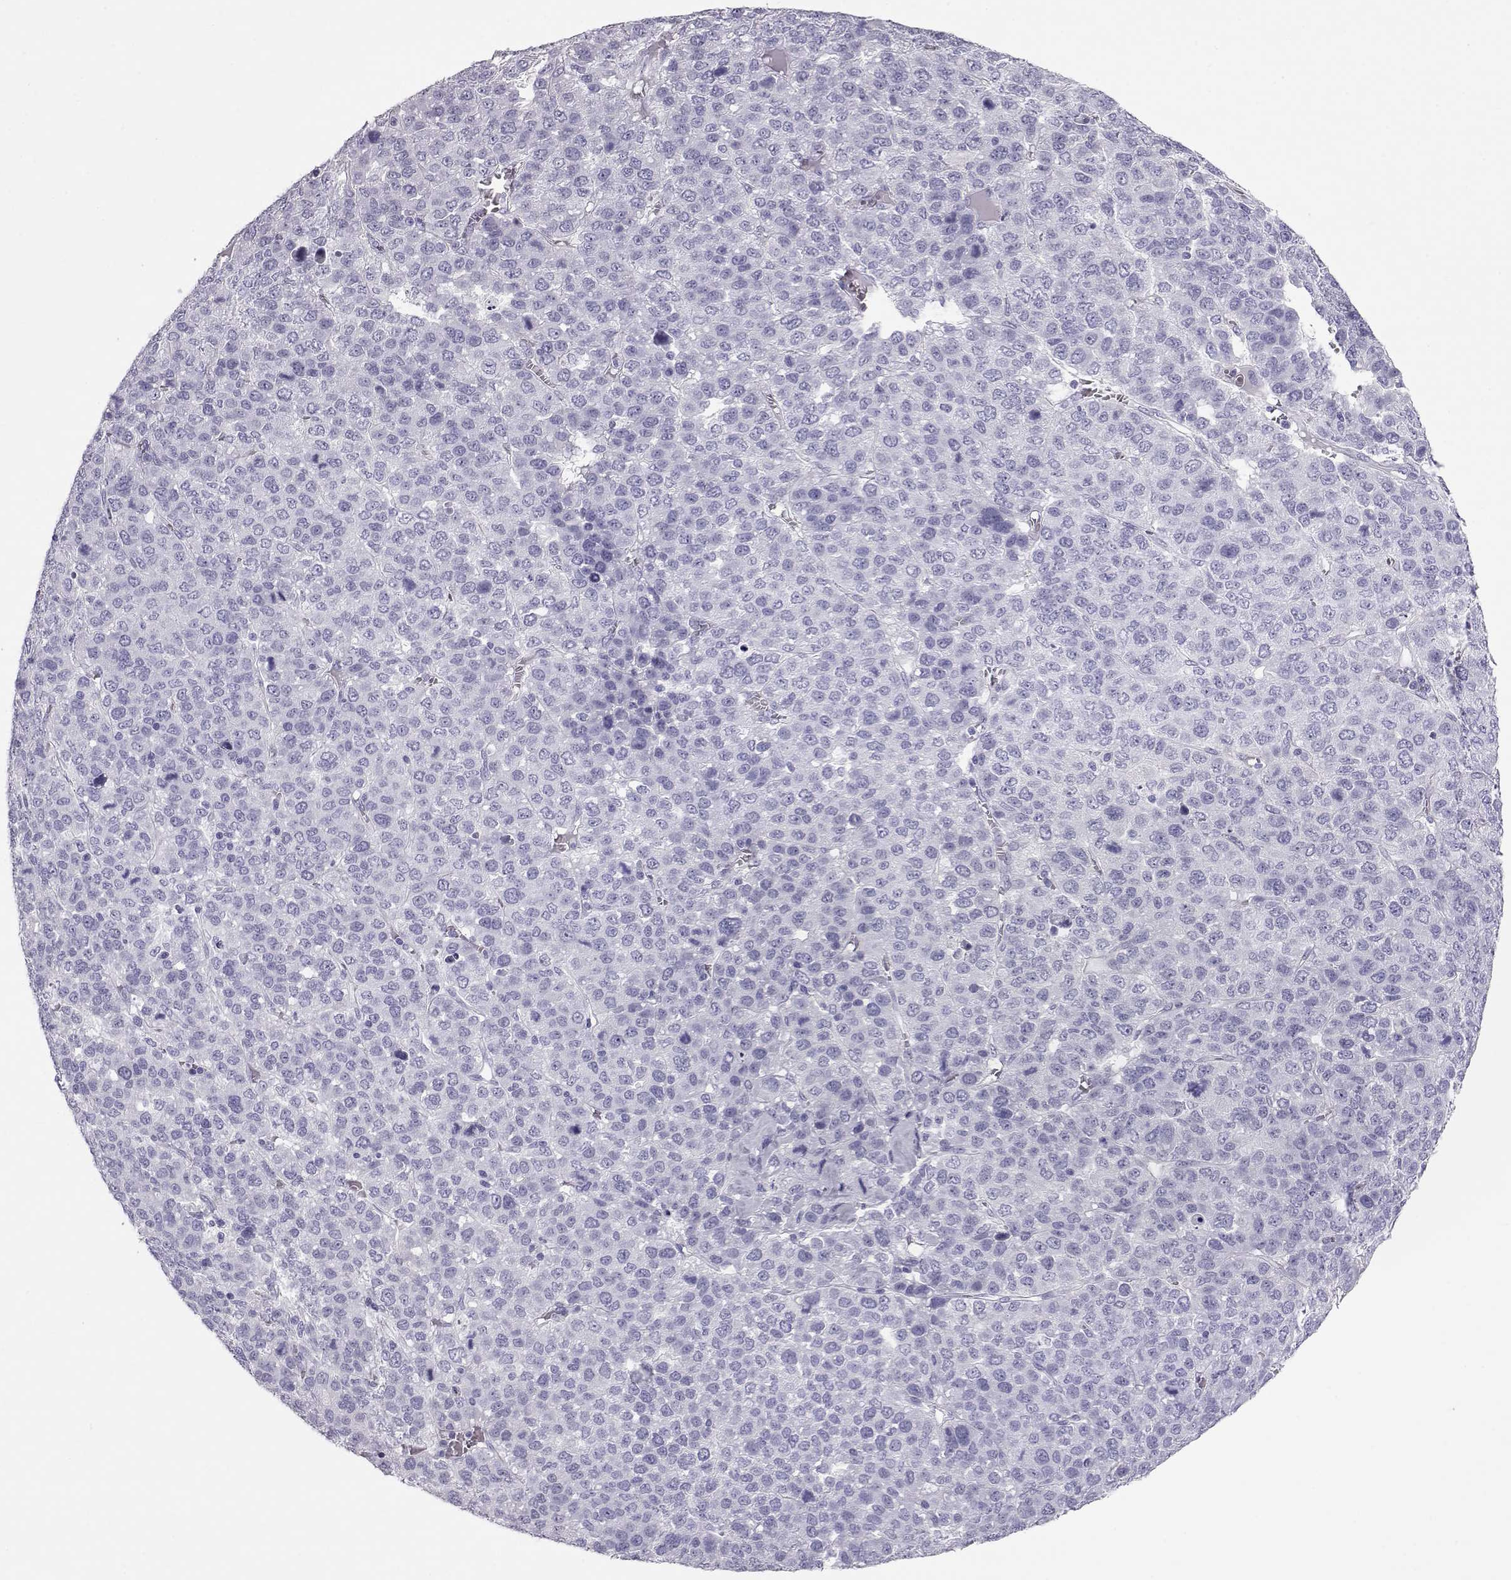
{"staining": {"intensity": "negative", "quantity": "none", "location": "none"}, "tissue": "liver cancer", "cell_type": "Tumor cells", "image_type": "cancer", "snomed": [{"axis": "morphology", "description": "Carcinoma, Hepatocellular, NOS"}, {"axis": "topography", "description": "Liver"}], "caption": "Immunohistochemistry of hepatocellular carcinoma (liver) demonstrates no expression in tumor cells. (Brightfield microscopy of DAB (3,3'-diaminobenzidine) immunohistochemistry at high magnification).", "gene": "RD3", "patient": {"sex": "male", "age": 69}}